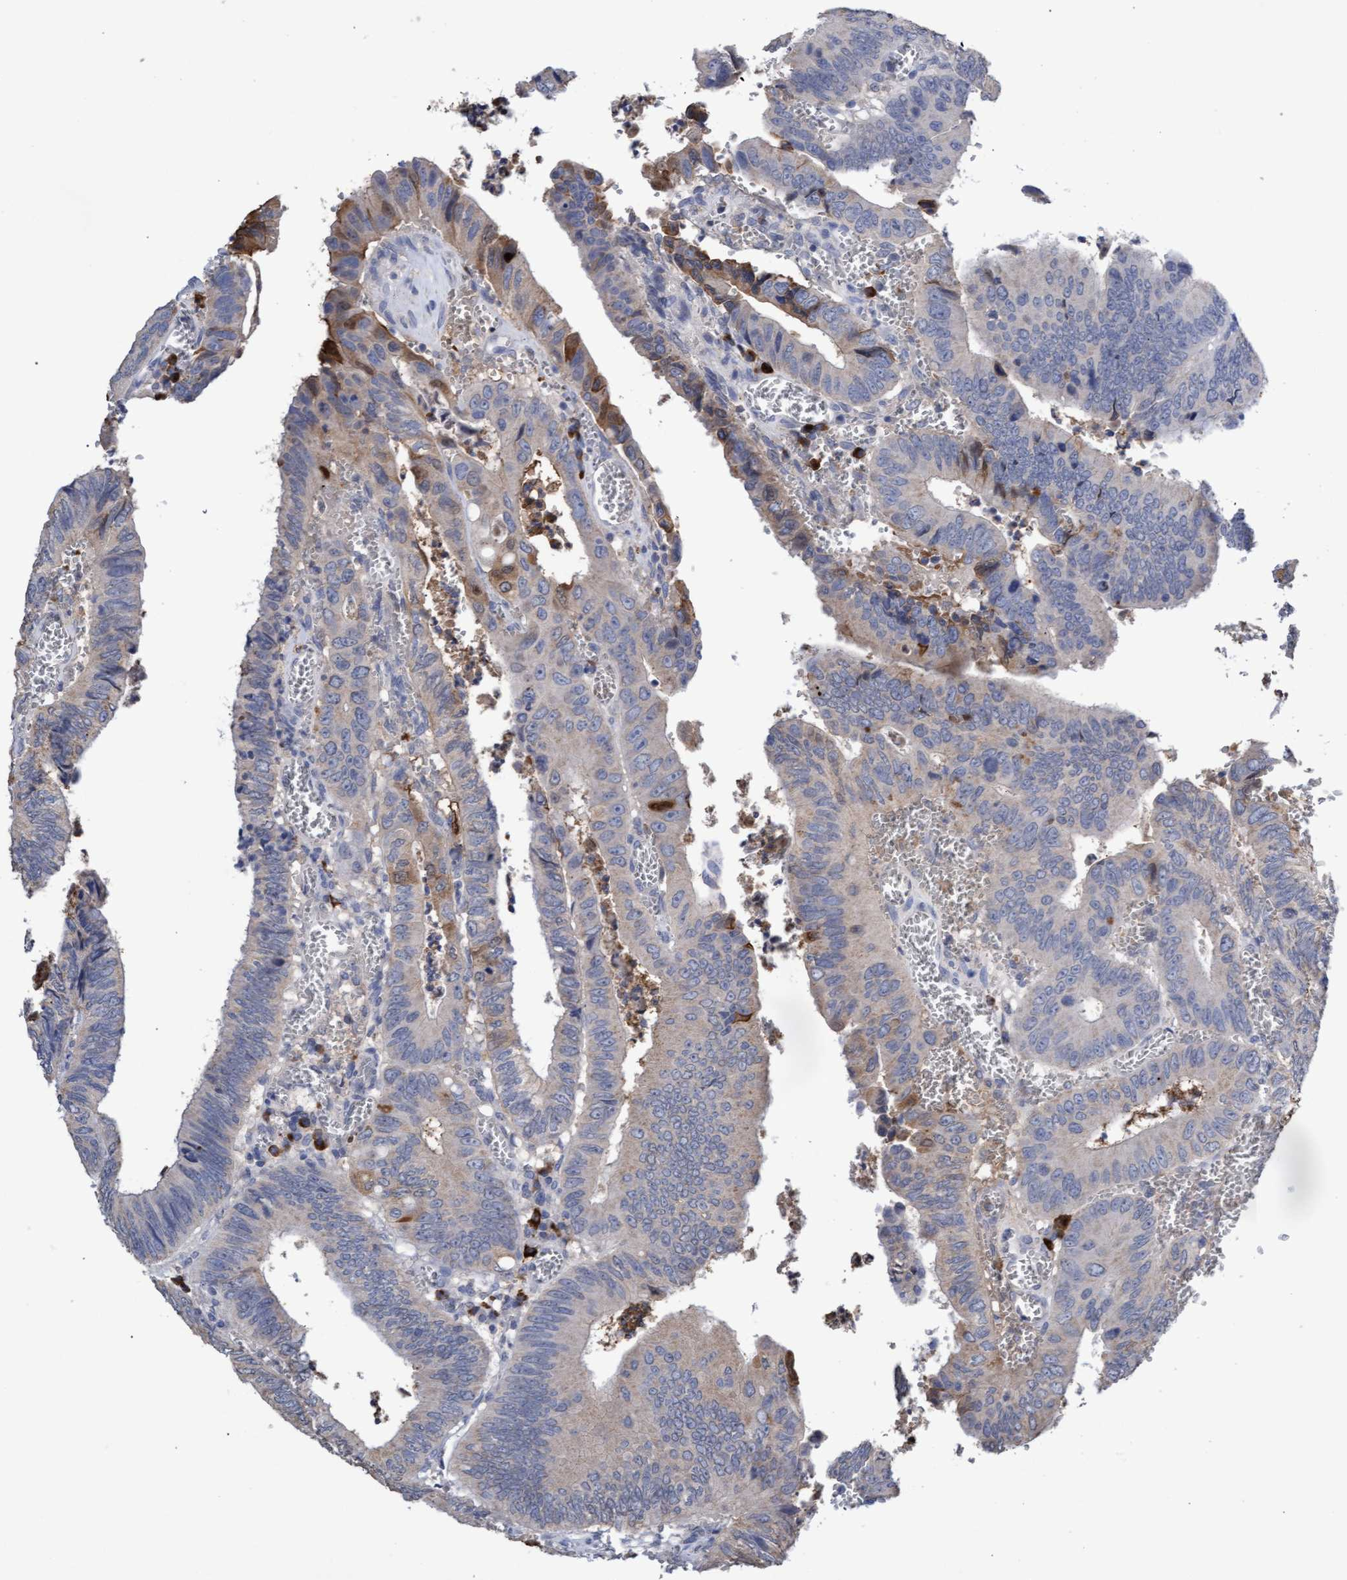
{"staining": {"intensity": "moderate", "quantity": "<25%", "location": "cytoplasmic/membranous"}, "tissue": "colorectal cancer", "cell_type": "Tumor cells", "image_type": "cancer", "snomed": [{"axis": "morphology", "description": "Inflammation, NOS"}, {"axis": "morphology", "description": "Adenocarcinoma, NOS"}, {"axis": "topography", "description": "Colon"}], "caption": "The photomicrograph displays a brown stain indicating the presence of a protein in the cytoplasmic/membranous of tumor cells in colorectal cancer (adenocarcinoma).", "gene": "GPR39", "patient": {"sex": "male", "age": 72}}